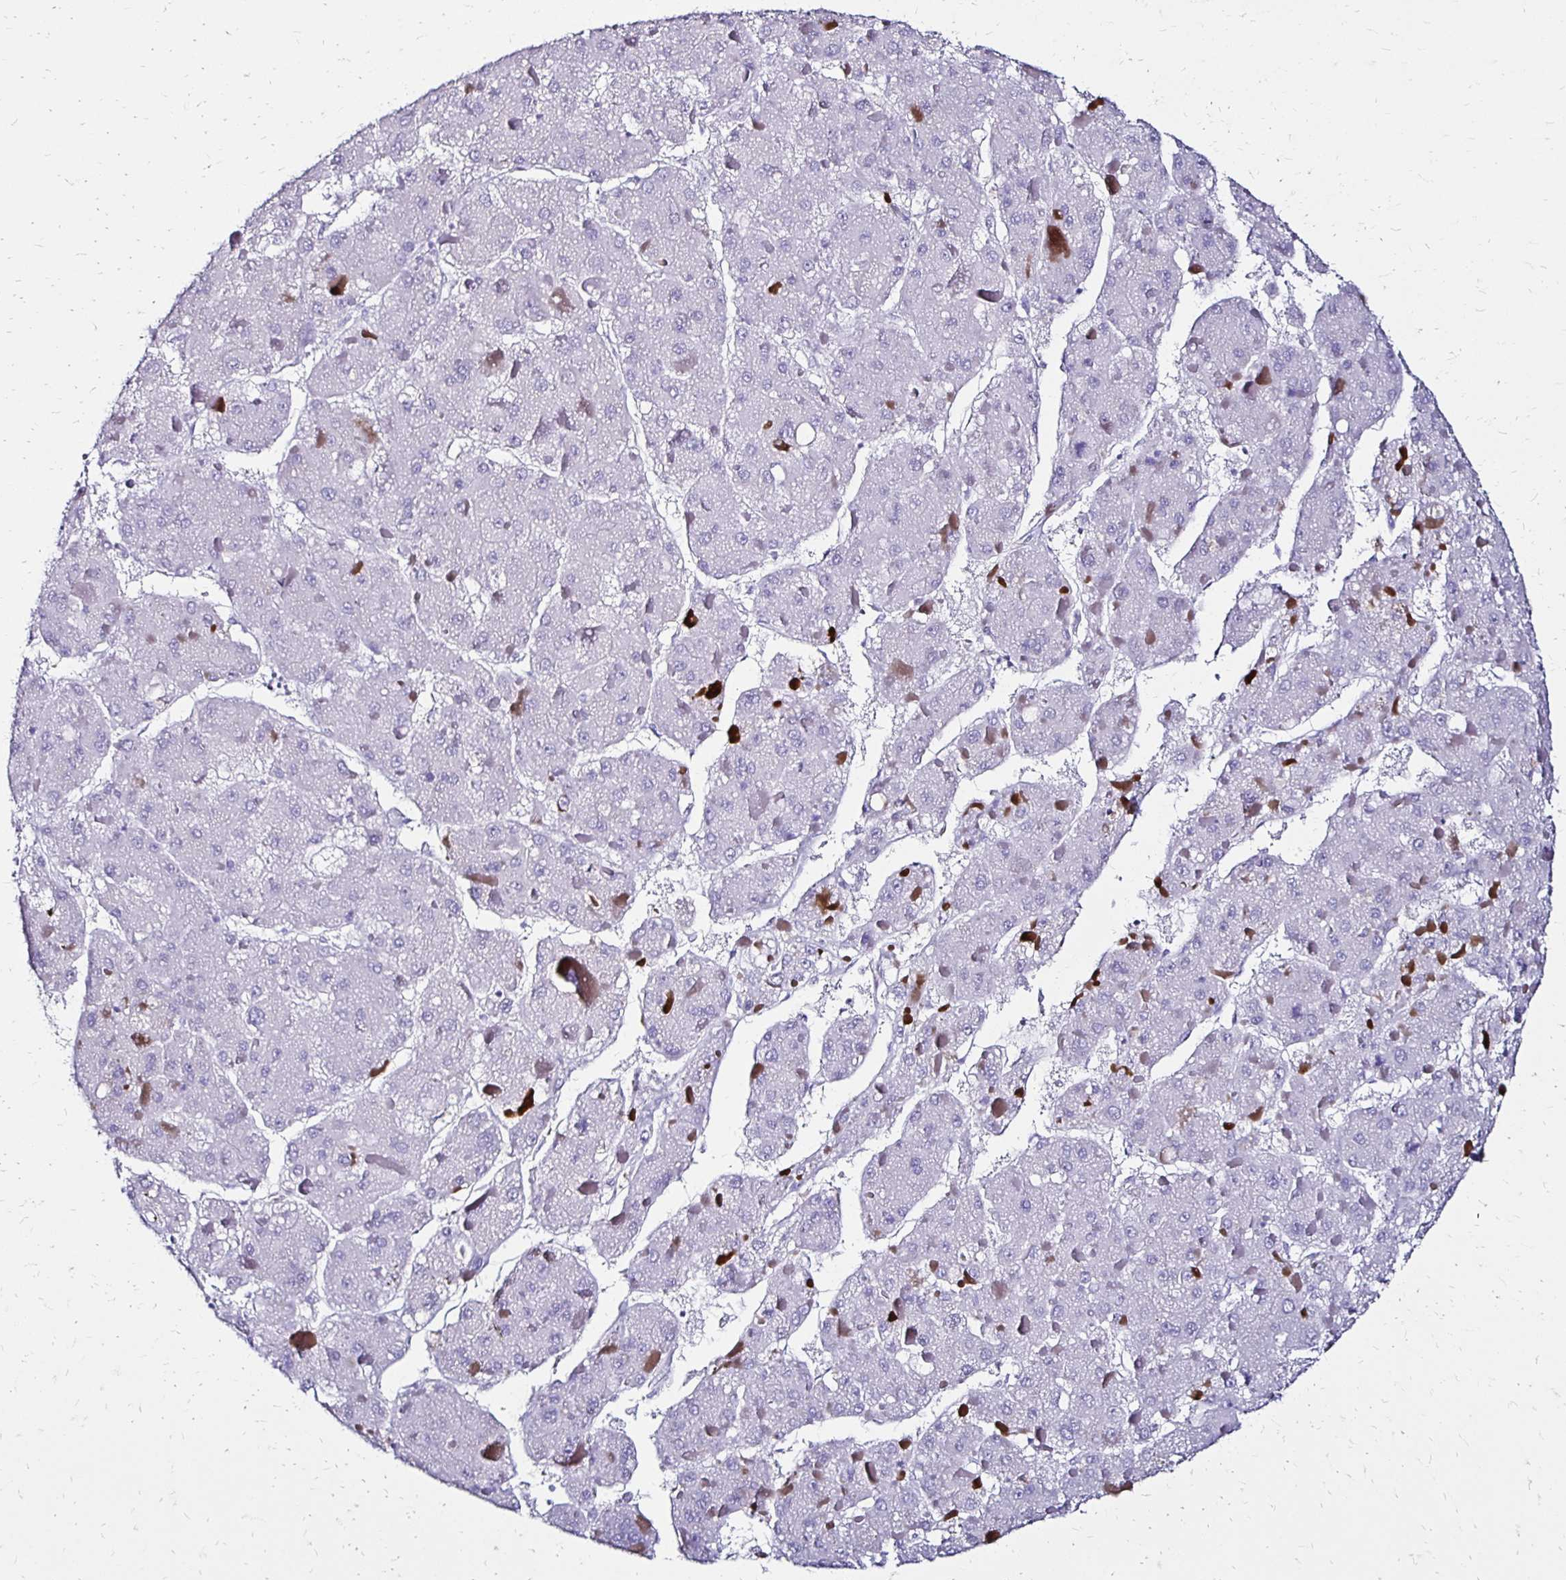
{"staining": {"intensity": "negative", "quantity": "none", "location": "none"}, "tissue": "liver cancer", "cell_type": "Tumor cells", "image_type": "cancer", "snomed": [{"axis": "morphology", "description": "Carcinoma, Hepatocellular, NOS"}, {"axis": "topography", "description": "Liver"}], "caption": "An image of human liver cancer is negative for staining in tumor cells. (DAB (3,3'-diaminobenzidine) immunohistochemistry with hematoxylin counter stain).", "gene": "KCNT1", "patient": {"sex": "female", "age": 73}}